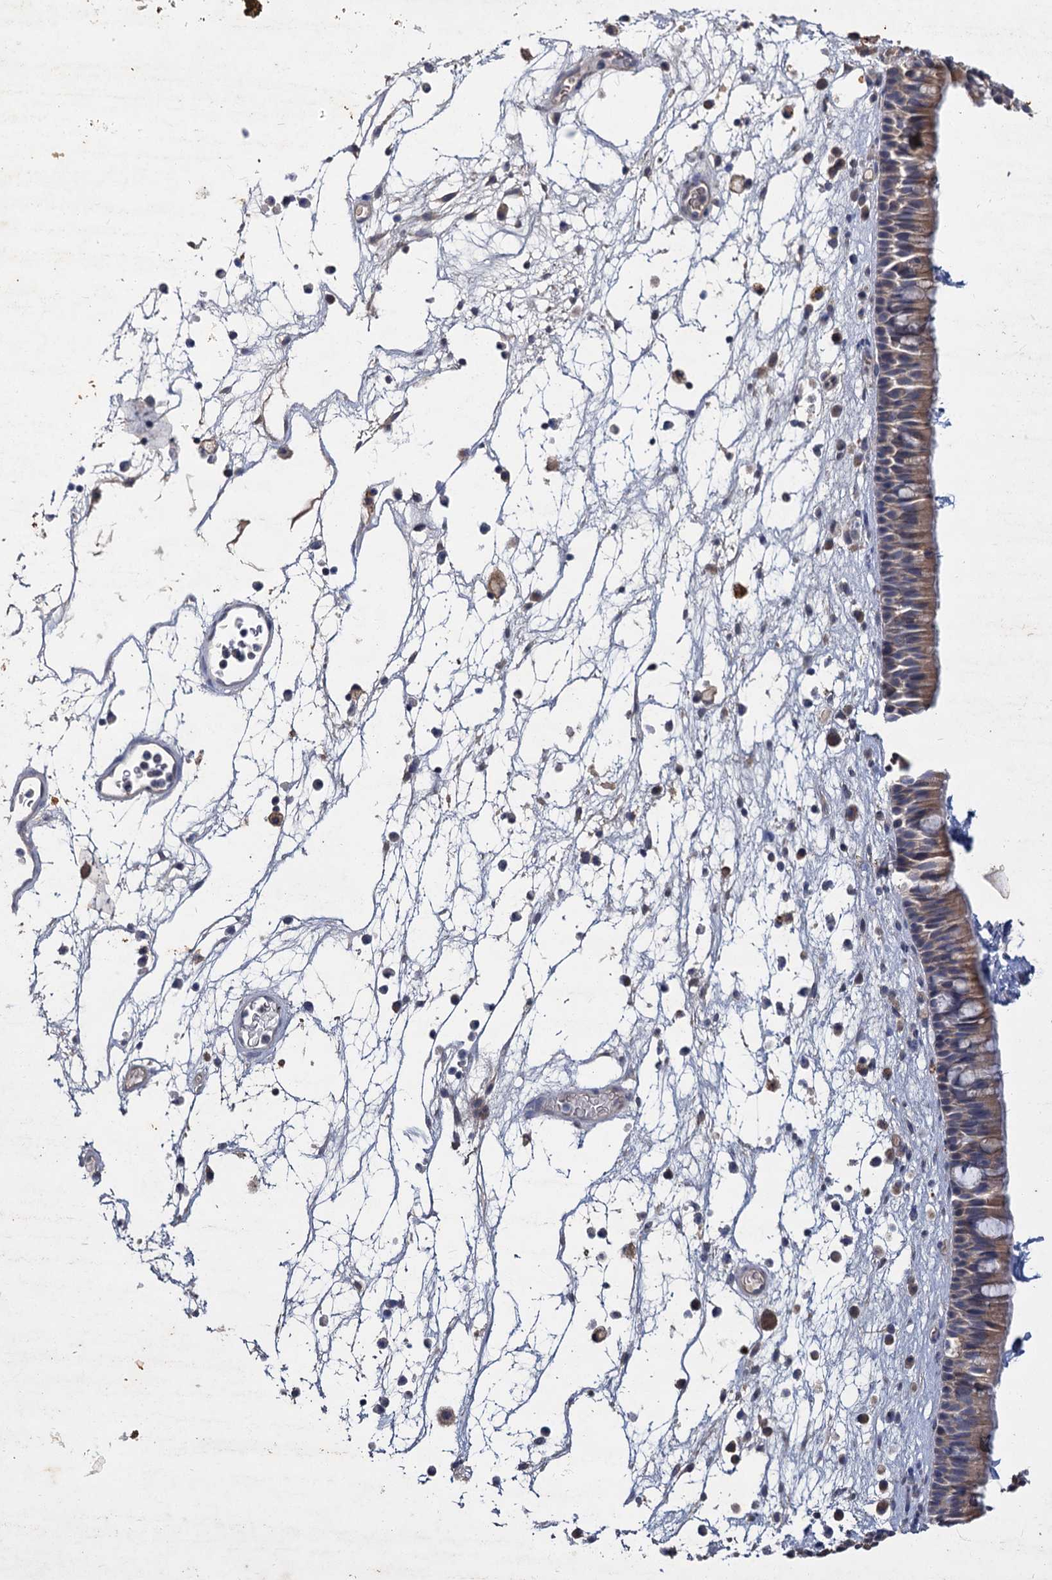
{"staining": {"intensity": "moderate", "quantity": ">75%", "location": "cytoplasmic/membranous"}, "tissue": "nasopharynx", "cell_type": "Respiratory epithelial cells", "image_type": "normal", "snomed": [{"axis": "morphology", "description": "Normal tissue, NOS"}, {"axis": "morphology", "description": "Inflammation, NOS"}, {"axis": "morphology", "description": "Malignant melanoma, Metastatic site"}, {"axis": "topography", "description": "Nasopharynx"}], "caption": "About >75% of respiratory epithelial cells in unremarkable human nasopharynx display moderate cytoplasmic/membranous protein positivity as visualized by brown immunohistochemical staining.", "gene": "ATP9A", "patient": {"sex": "male", "age": 70}}